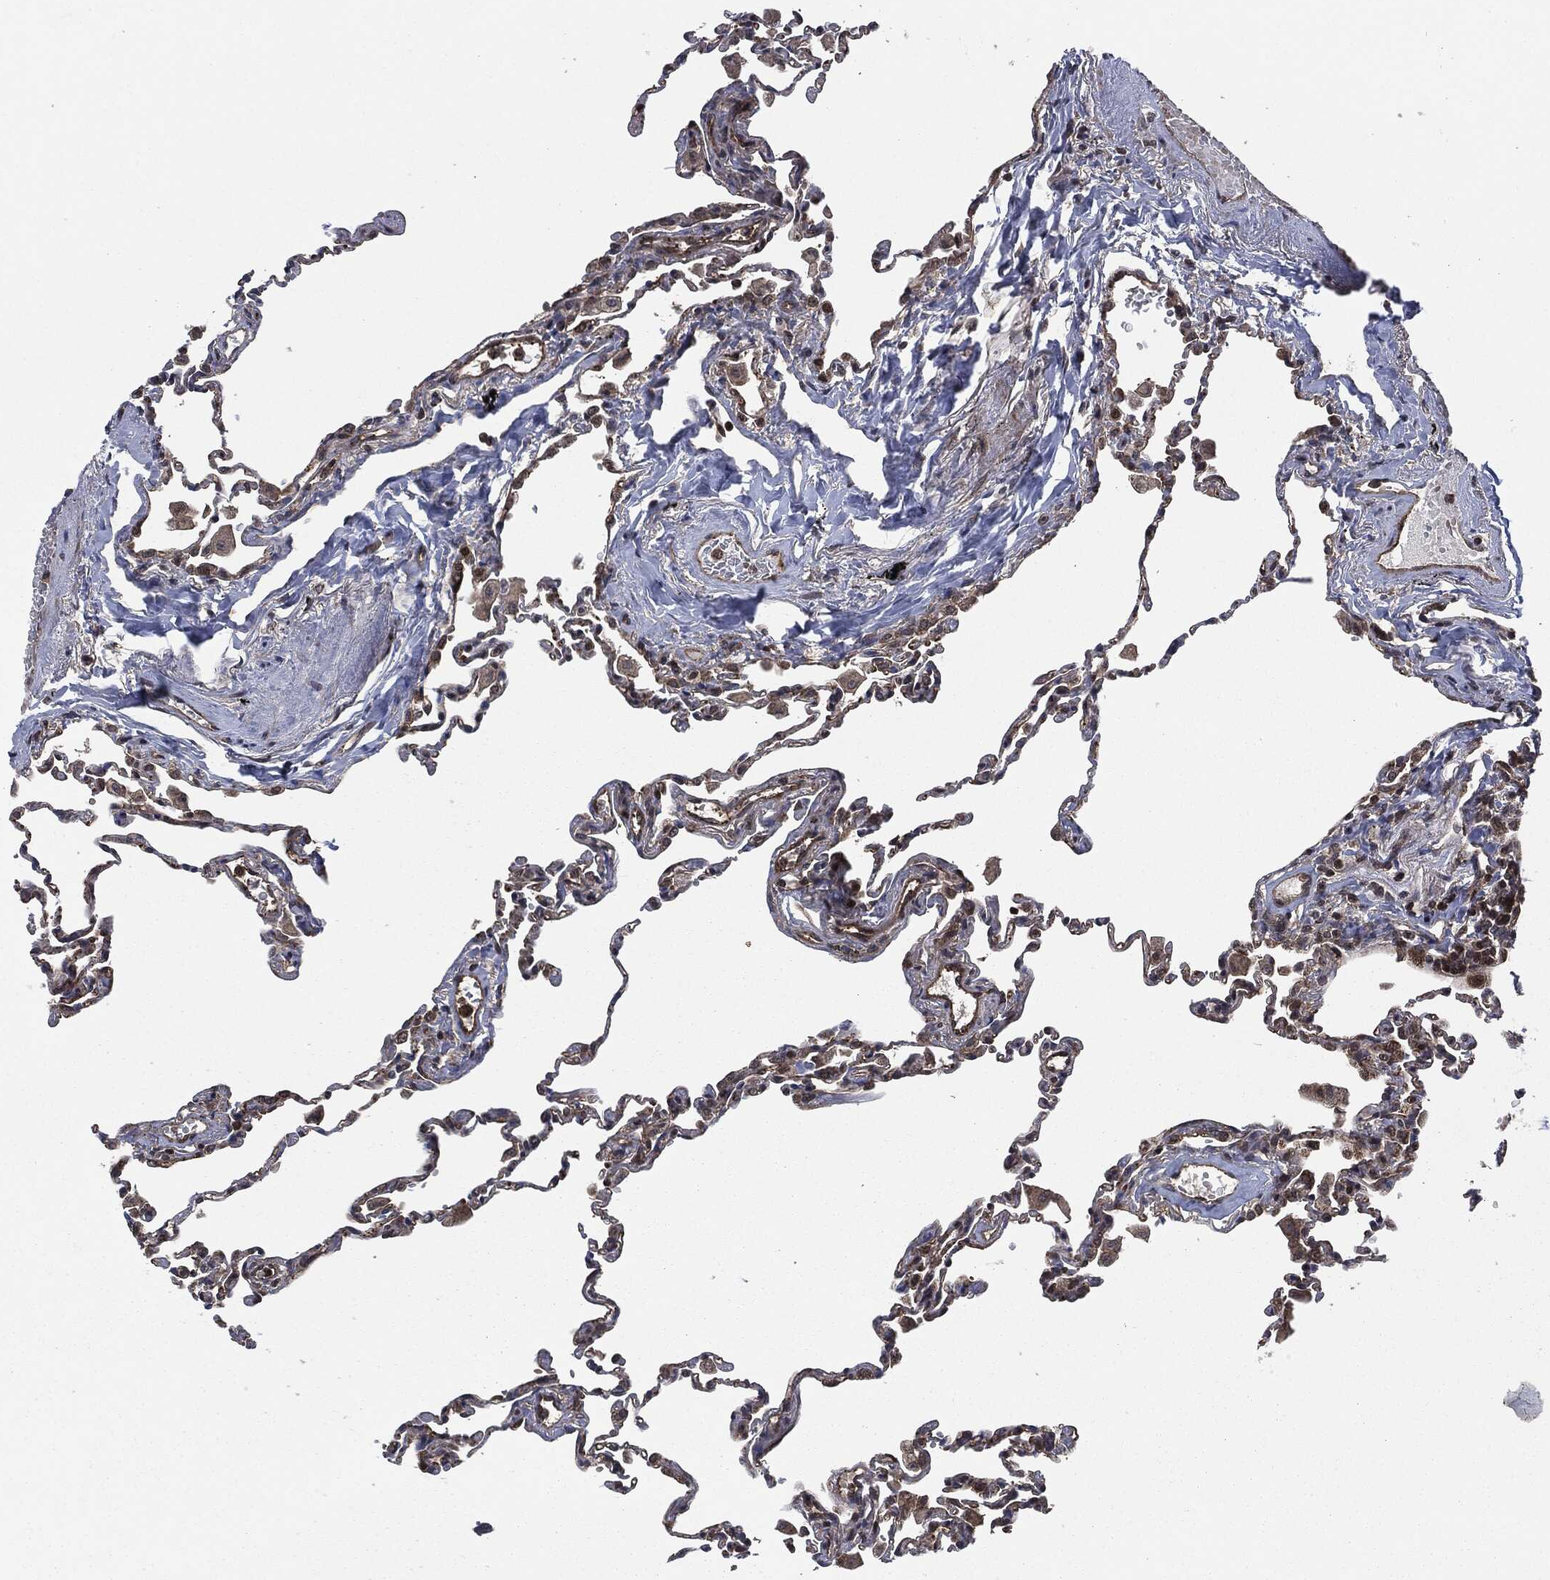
{"staining": {"intensity": "moderate", "quantity": "25%-75%", "location": "cytoplasmic/membranous"}, "tissue": "lung", "cell_type": "Alveolar cells", "image_type": "normal", "snomed": [{"axis": "morphology", "description": "Normal tissue, NOS"}, {"axis": "topography", "description": "Lung"}], "caption": "A brown stain highlights moderate cytoplasmic/membranous expression of a protein in alveolar cells of unremarkable human lung. (Brightfield microscopy of DAB IHC at high magnification).", "gene": "HRAS", "patient": {"sex": "female", "age": 57}}